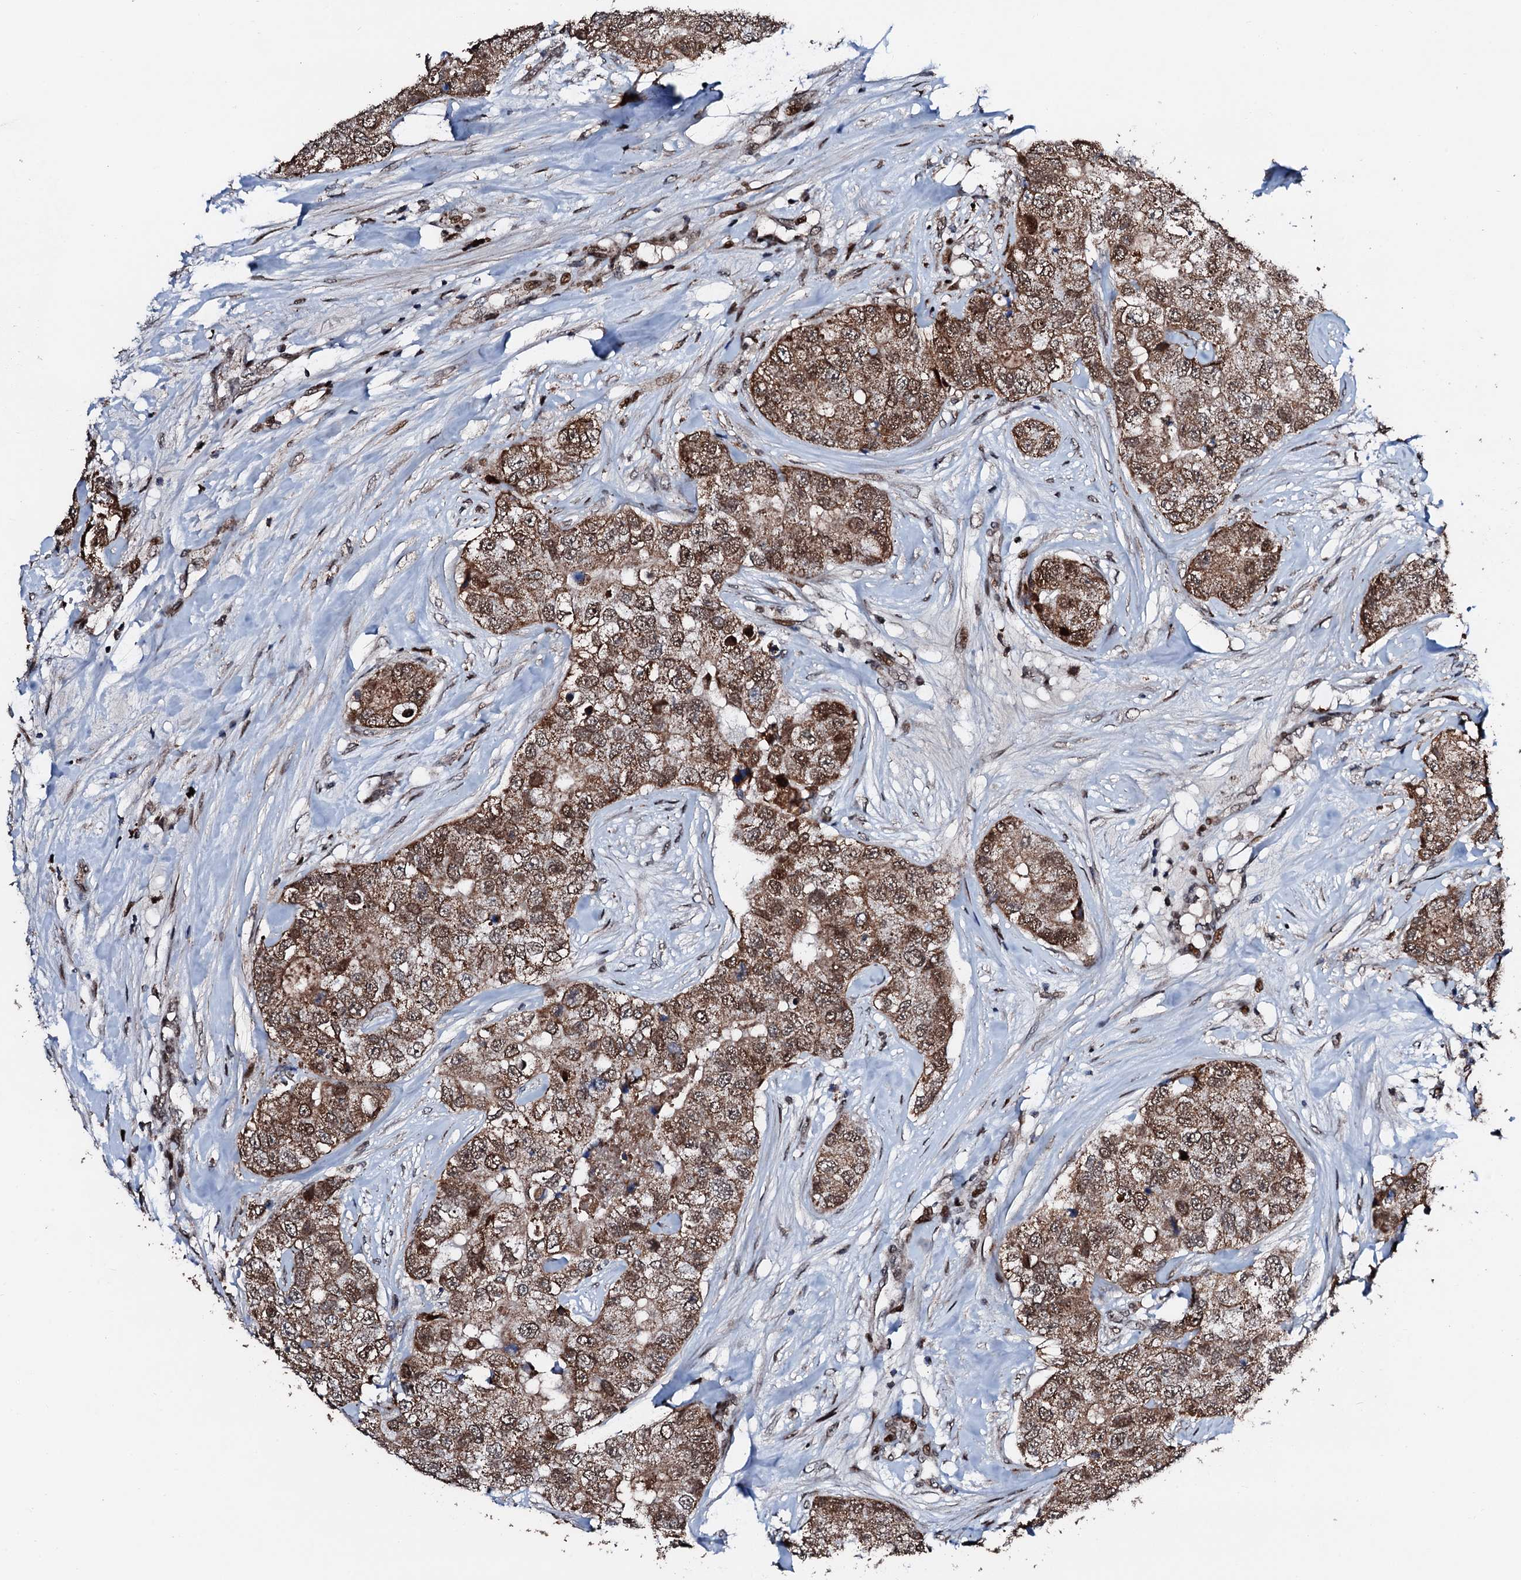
{"staining": {"intensity": "moderate", "quantity": ">75%", "location": "cytoplasmic/membranous,nuclear"}, "tissue": "breast cancer", "cell_type": "Tumor cells", "image_type": "cancer", "snomed": [{"axis": "morphology", "description": "Duct carcinoma"}, {"axis": "topography", "description": "Breast"}], "caption": "Breast cancer stained with immunohistochemistry exhibits moderate cytoplasmic/membranous and nuclear staining in approximately >75% of tumor cells.", "gene": "KIF18A", "patient": {"sex": "female", "age": 62}}